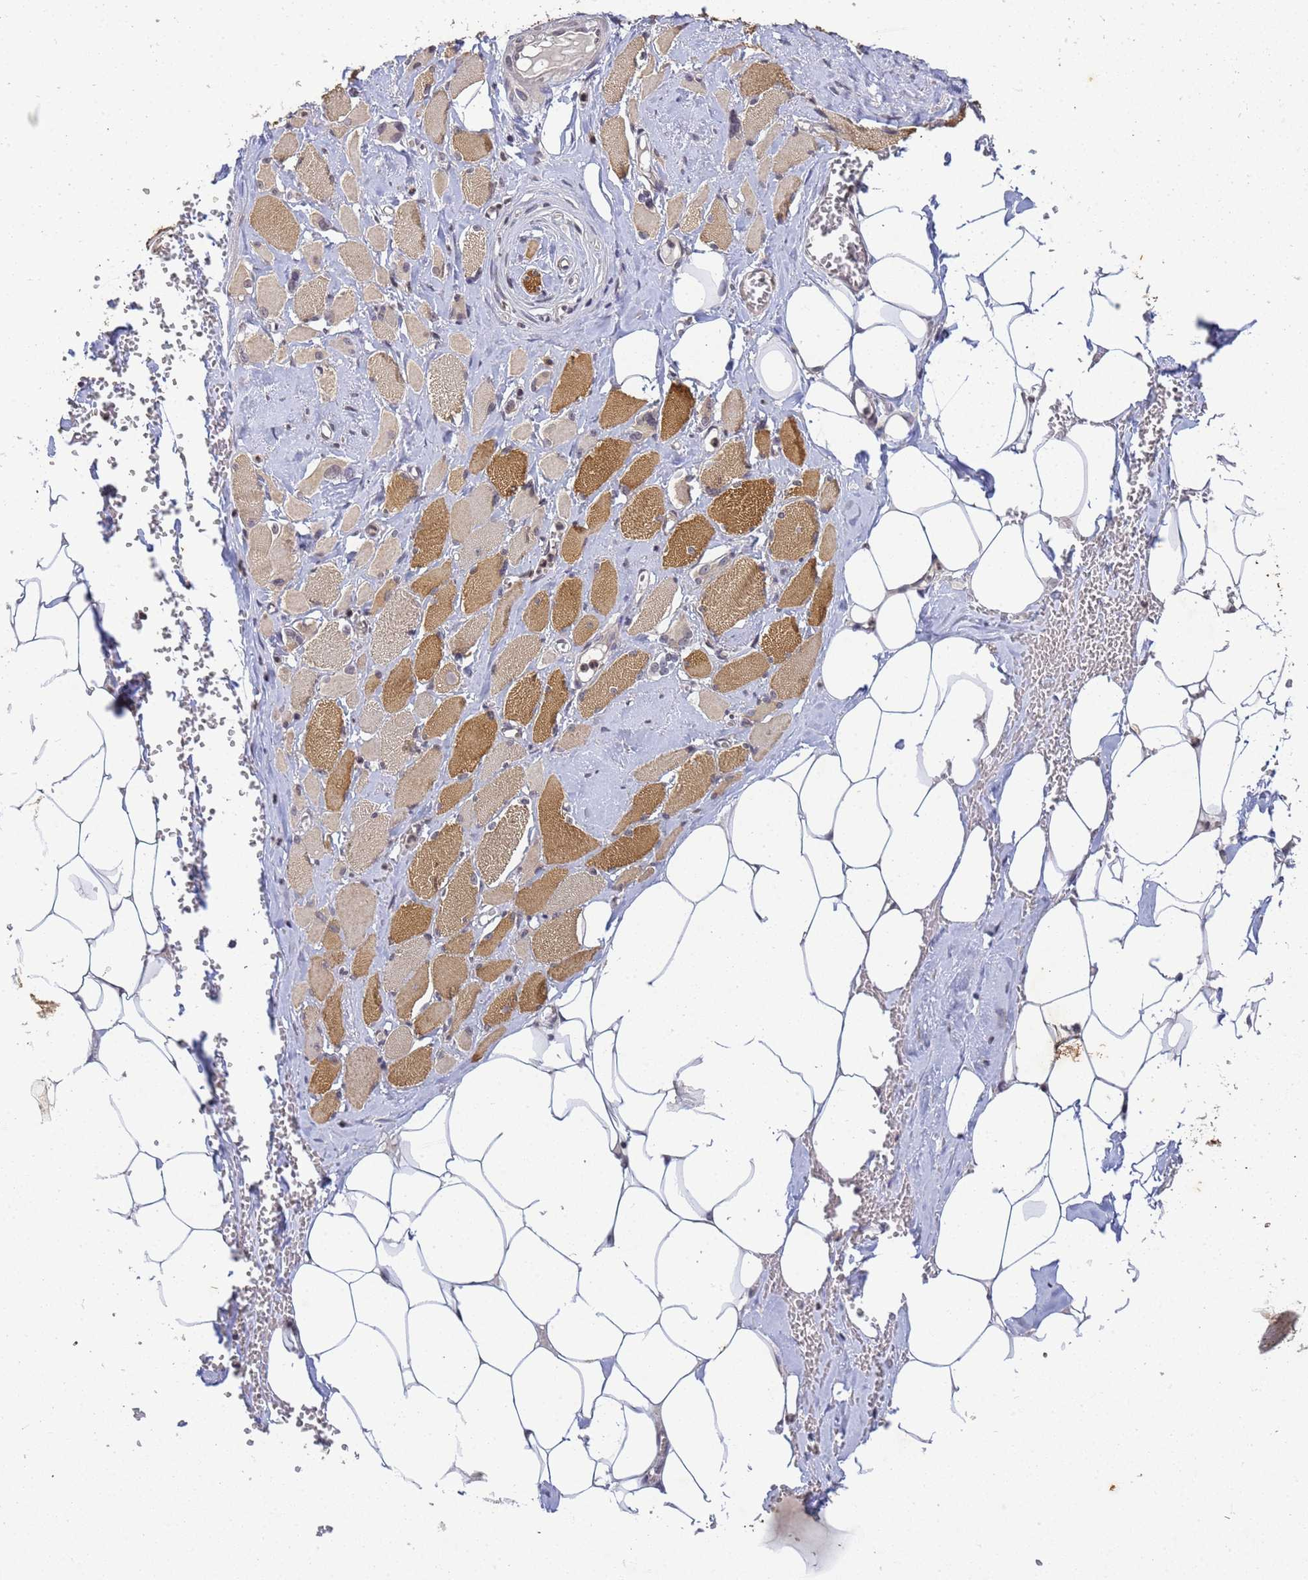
{"staining": {"intensity": "moderate", "quantity": "25%-75%", "location": "cytoplasmic/membranous"}, "tissue": "skeletal muscle", "cell_type": "Myocytes", "image_type": "normal", "snomed": [{"axis": "morphology", "description": "Normal tissue, NOS"}, {"axis": "morphology", "description": "Basal cell carcinoma"}, {"axis": "topography", "description": "Skeletal muscle"}], "caption": "A brown stain labels moderate cytoplasmic/membranous staining of a protein in myocytes of benign human skeletal muscle. (brown staining indicates protein expression, while blue staining denotes nuclei).", "gene": "MYL7", "patient": {"sex": "female", "age": 64}}